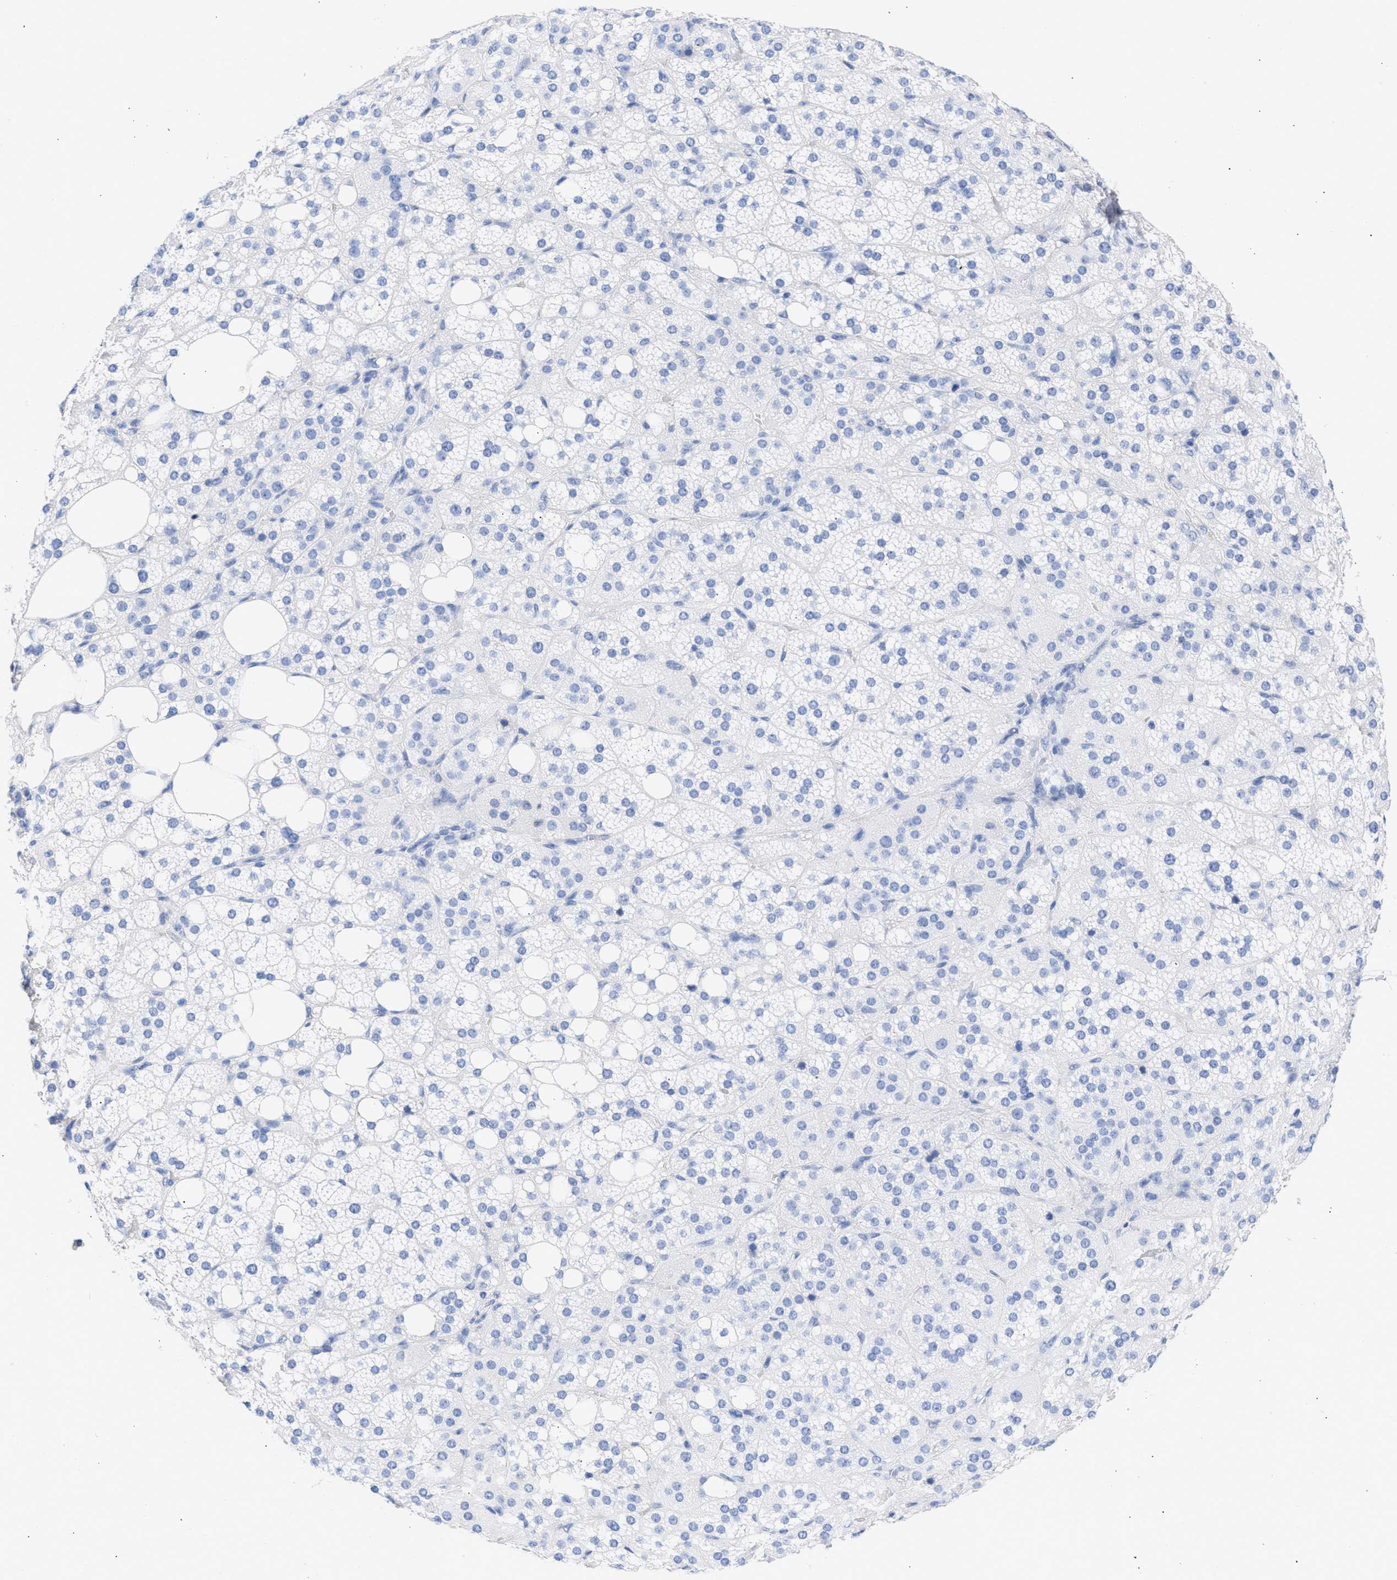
{"staining": {"intensity": "negative", "quantity": "none", "location": "none"}, "tissue": "adrenal gland", "cell_type": "Glandular cells", "image_type": "normal", "snomed": [{"axis": "morphology", "description": "Normal tissue, NOS"}, {"axis": "topography", "description": "Adrenal gland"}], "caption": "Immunohistochemical staining of benign adrenal gland reveals no significant staining in glandular cells.", "gene": "RSPH1", "patient": {"sex": "female", "age": 59}}